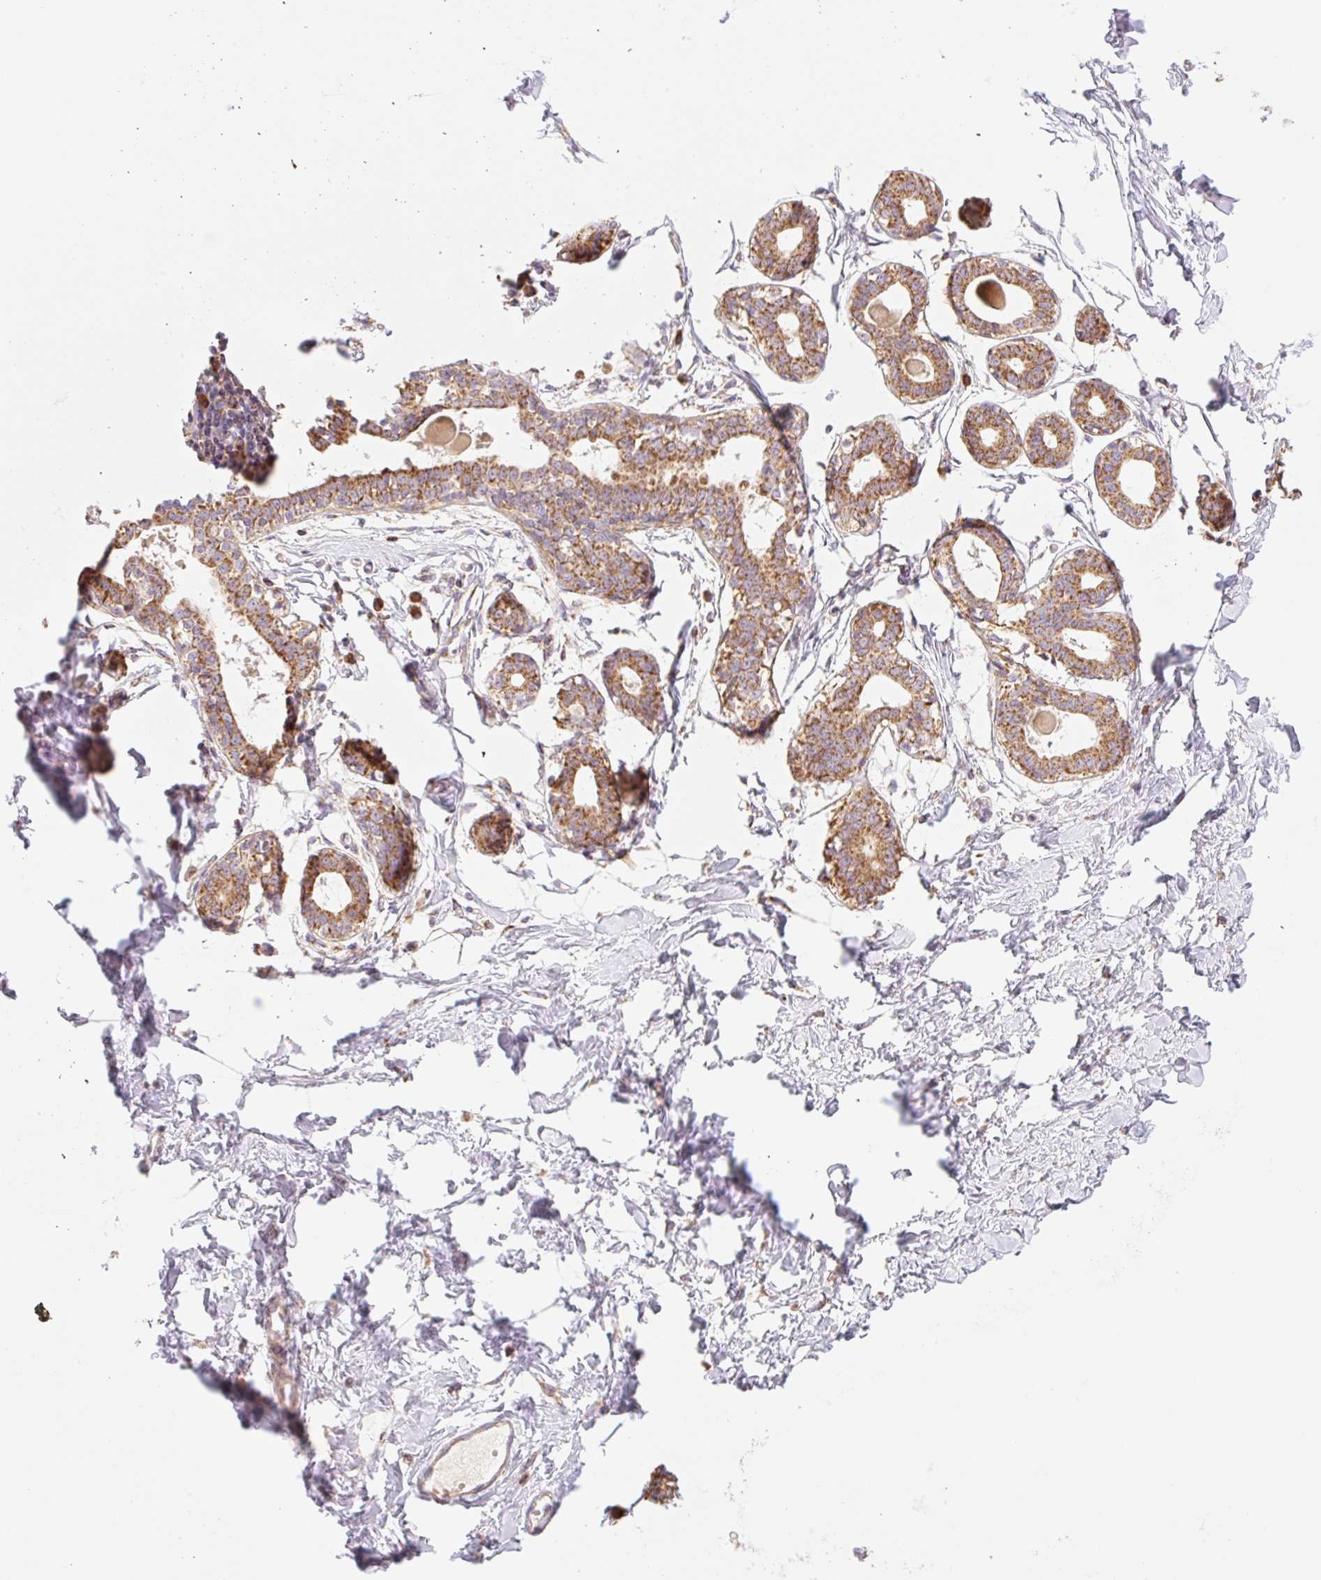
{"staining": {"intensity": "negative", "quantity": "none", "location": "none"}, "tissue": "breast", "cell_type": "Adipocytes", "image_type": "normal", "snomed": [{"axis": "morphology", "description": "Normal tissue, NOS"}, {"axis": "topography", "description": "Breast"}], "caption": "The image displays no staining of adipocytes in normal breast. (DAB (3,3'-diaminobenzidine) immunohistochemistry (IHC) visualized using brightfield microscopy, high magnification).", "gene": "GOSR2", "patient": {"sex": "female", "age": 45}}